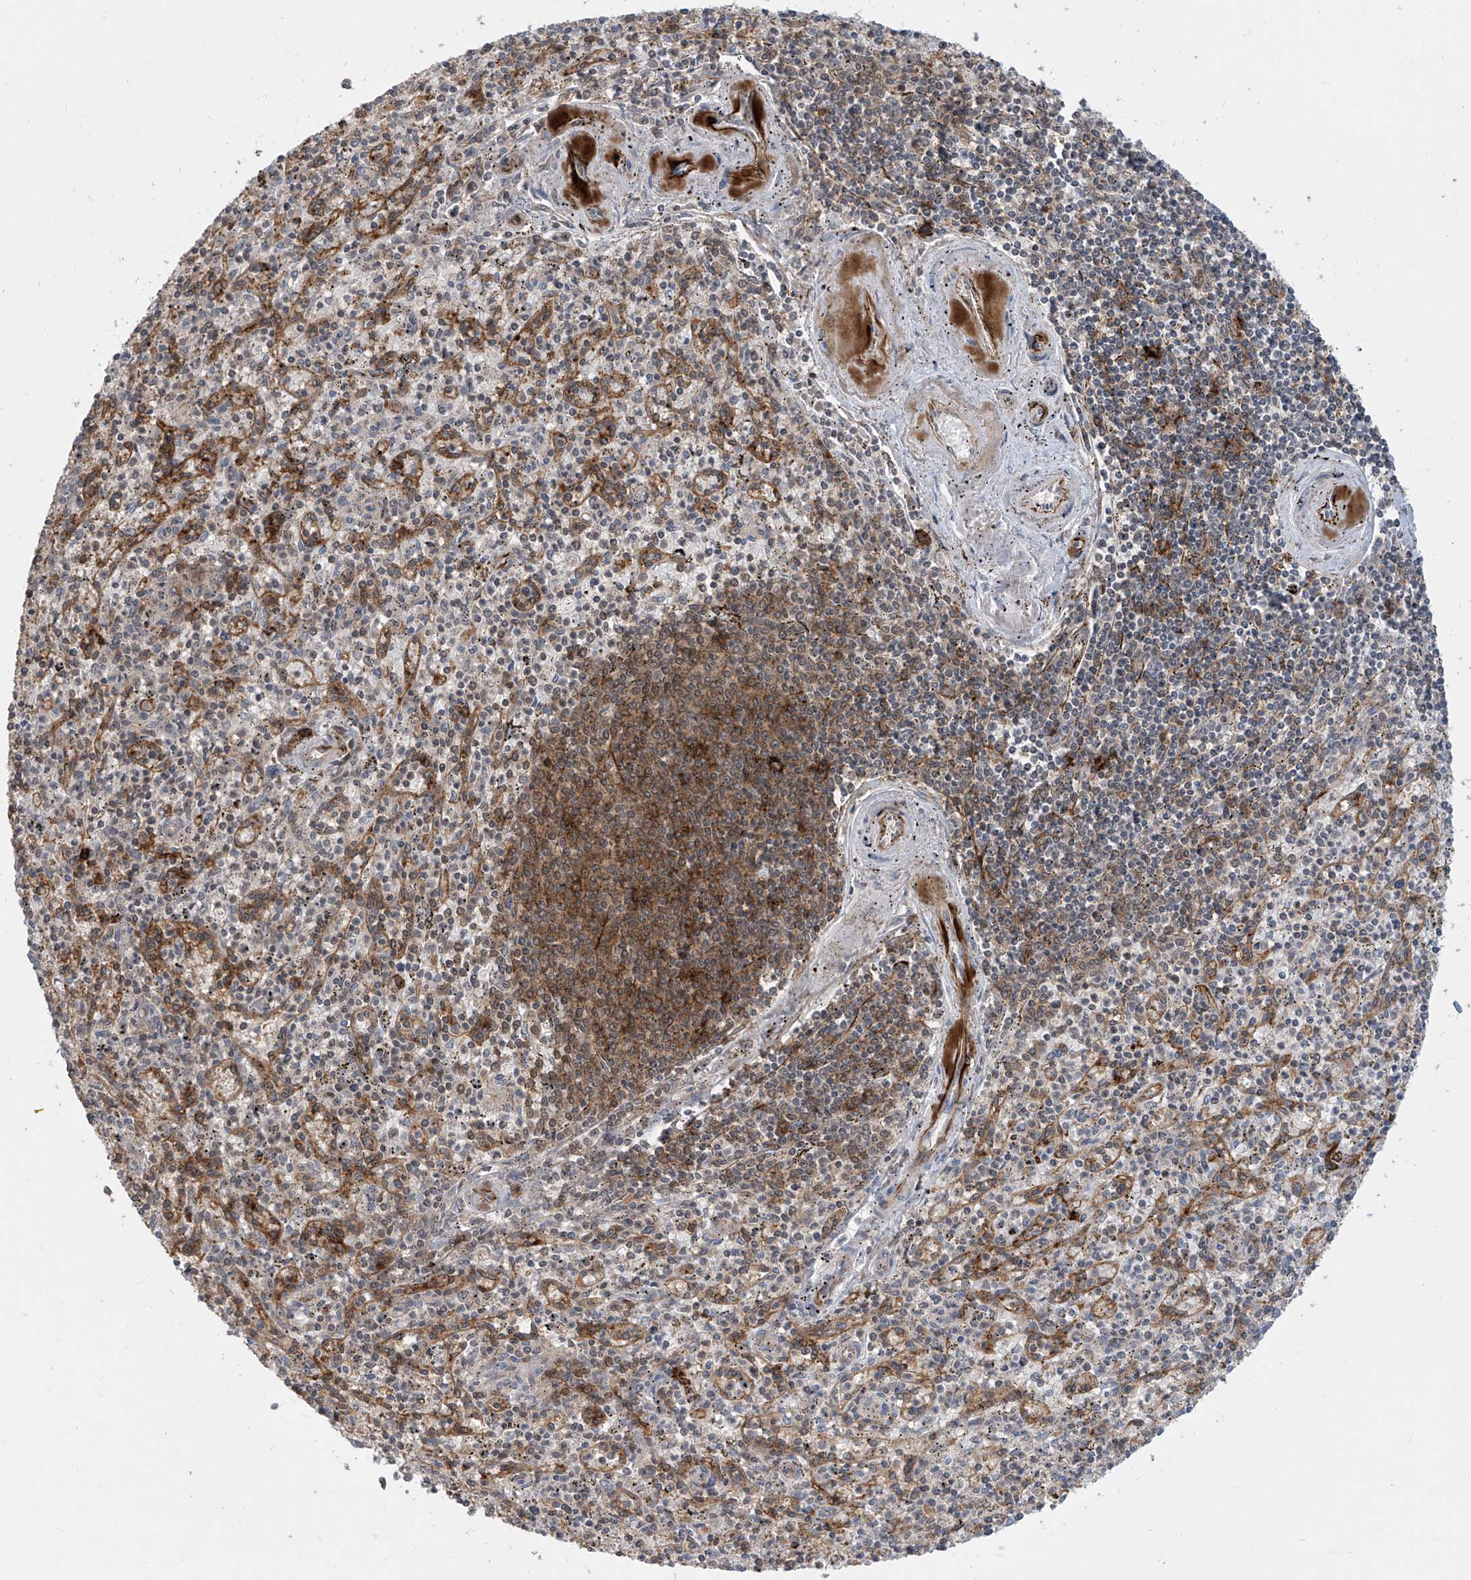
{"staining": {"intensity": "moderate", "quantity": "<25%", "location": "cytoplasmic/membranous"}, "tissue": "spleen", "cell_type": "Cells in red pulp", "image_type": "normal", "snomed": [{"axis": "morphology", "description": "Normal tissue, NOS"}, {"axis": "topography", "description": "Spleen"}], "caption": "Moderate cytoplasmic/membranous staining is seen in approximately <25% of cells in red pulp in unremarkable spleen.", "gene": "LAGE3", "patient": {"sex": "male", "age": 72}}